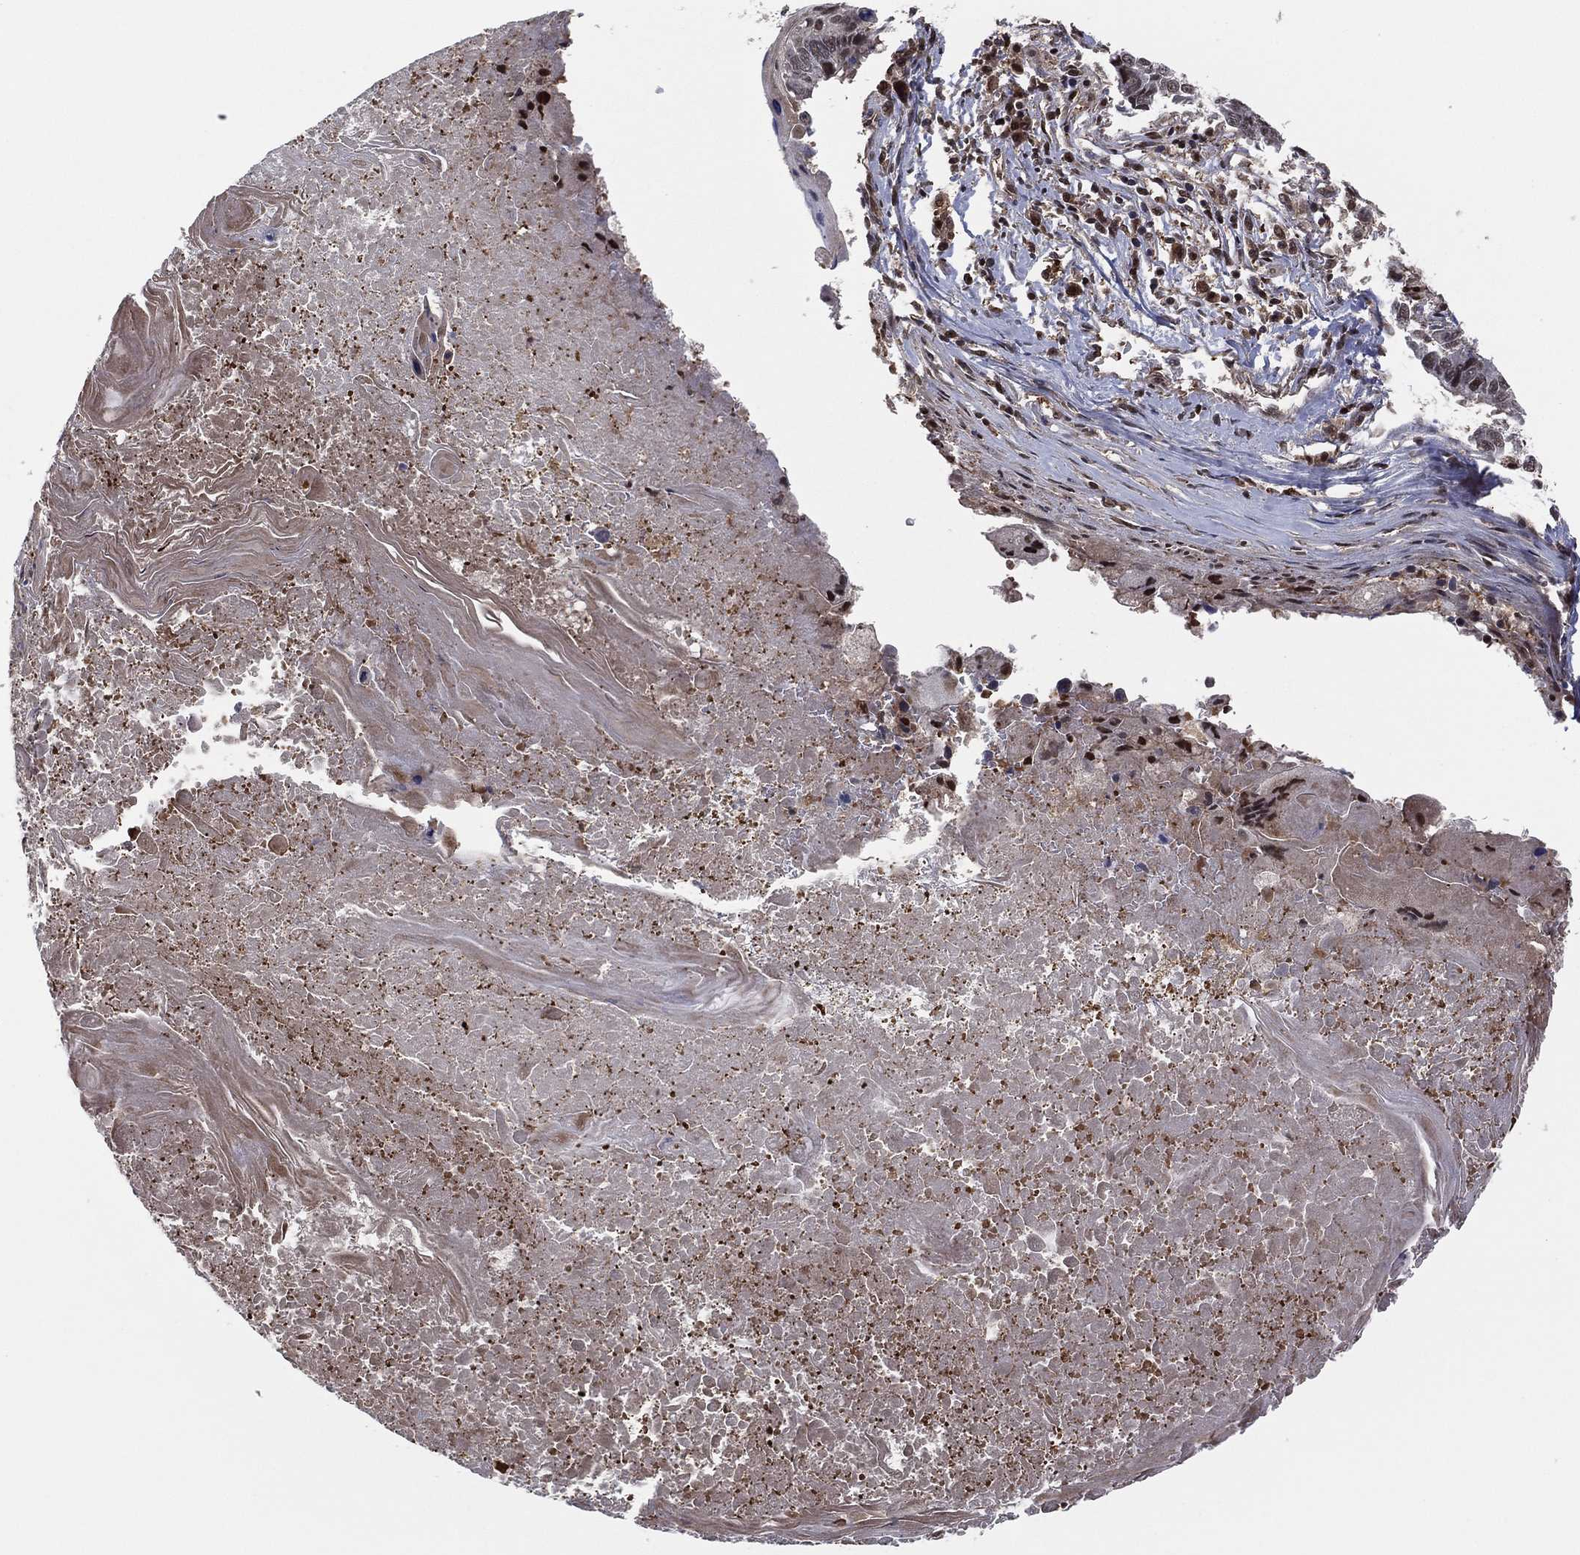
{"staining": {"intensity": "moderate", "quantity": "25%-75%", "location": "cytoplasmic/membranous,nuclear"}, "tissue": "lung cancer", "cell_type": "Tumor cells", "image_type": "cancer", "snomed": [{"axis": "morphology", "description": "Squamous cell carcinoma, NOS"}, {"axis": "topography", "description": "Lung"}], "caption": "Squamous cell carcinoma (lung) was stained to show a protein in brown. There is medium levels of moderate cytoplasmic/membranous and nuclear staining in about 25%-75% of tumor cells.", "gene": "ICOSLG", "patient": {"sex": "male", "age": 73}}